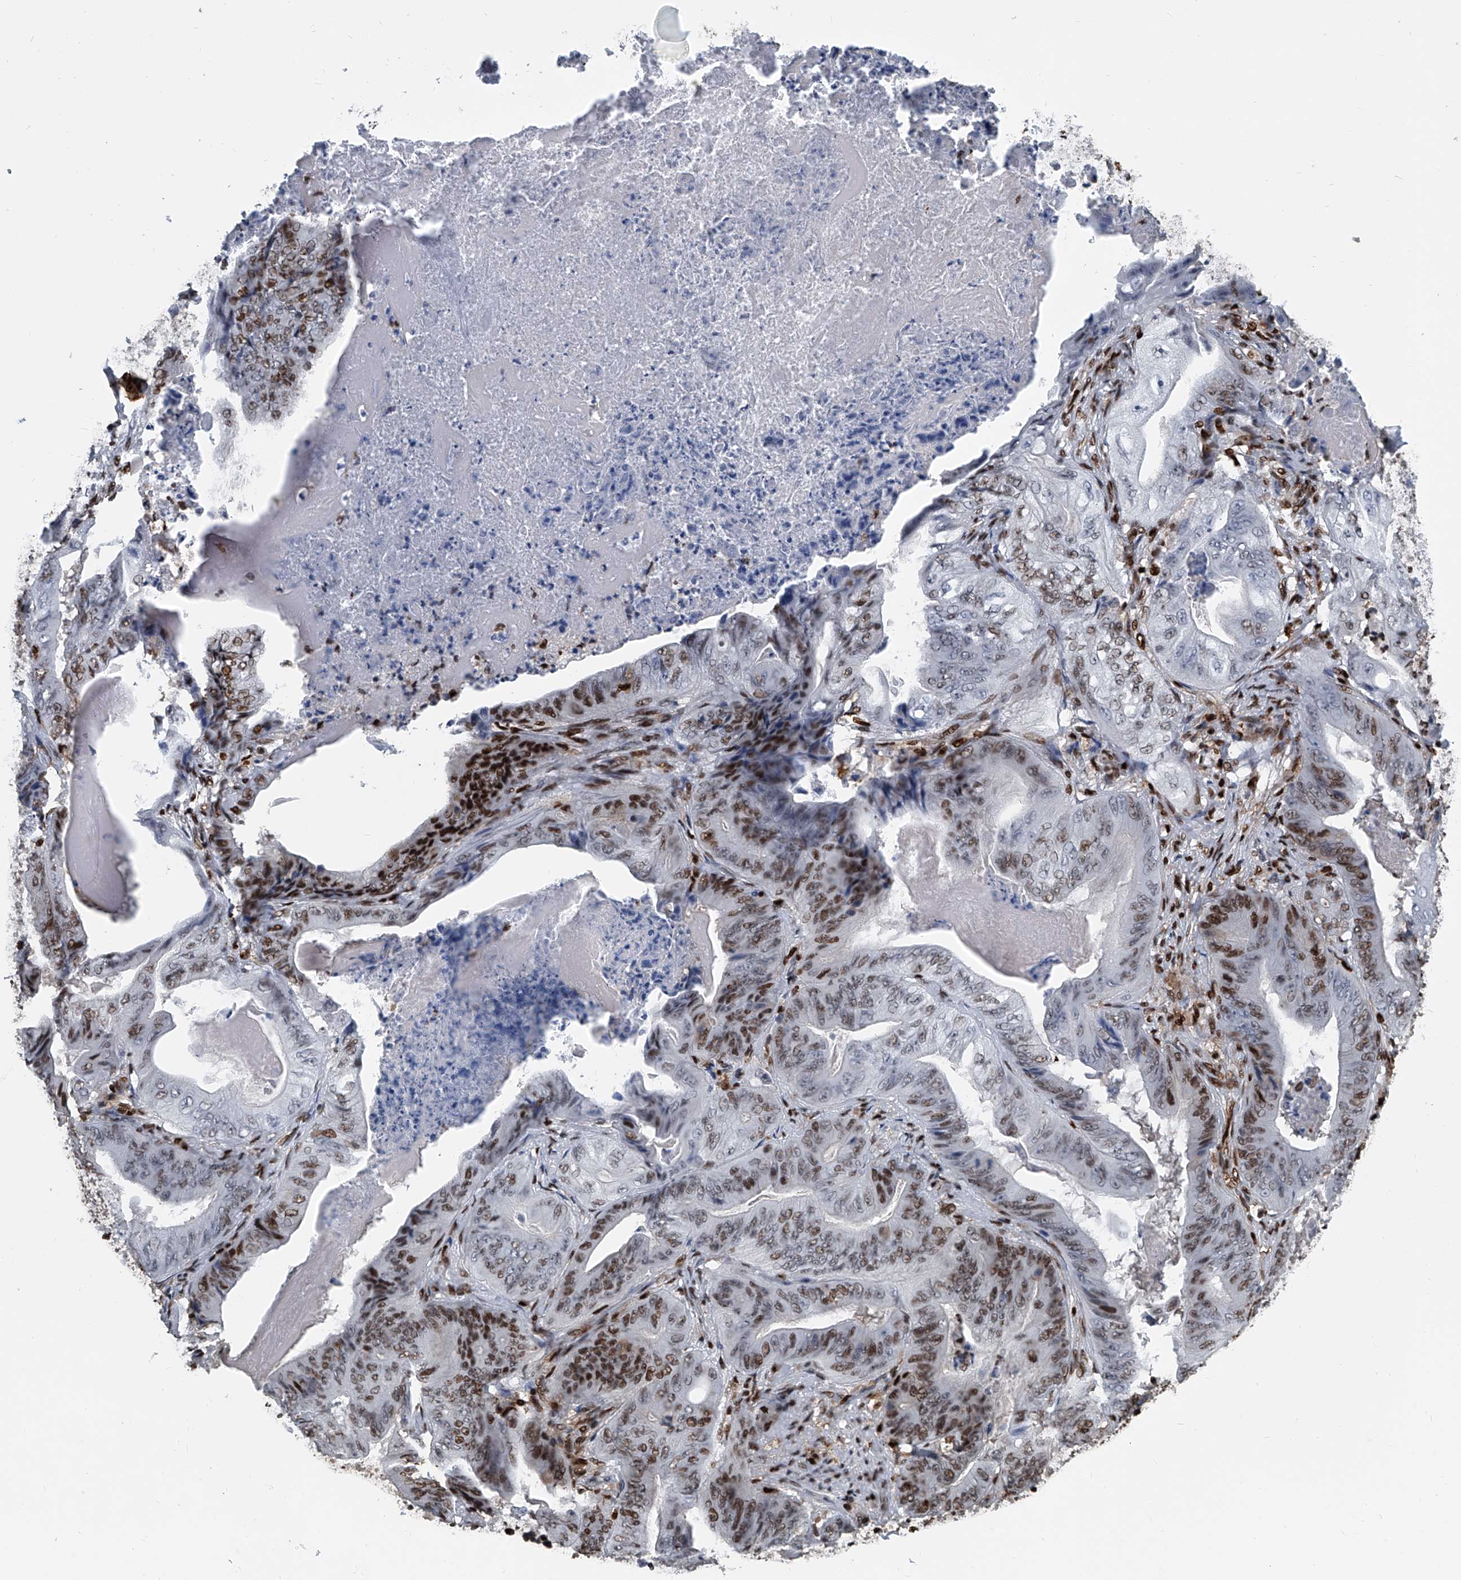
{"staining": {"intensity": "moderate", "quantity": ">75%", "location": "nuclear"}, "tissue": "stomach cancer", "cell_type": "Tumor cells", "image_type": "cancer", "snomed": [{"axis": "morphology", "description": "Adenocarcinoma, NOS"}, {"axis": "topography", "description": "Stomach"}], "caption": "A brown stain highlights moderate nuclear staining of a protein in human stomach cancer (adenocarcinoma) tumor cells.", "gene": "FKBP5", "patient": {"sex": "female", "age": 73}}